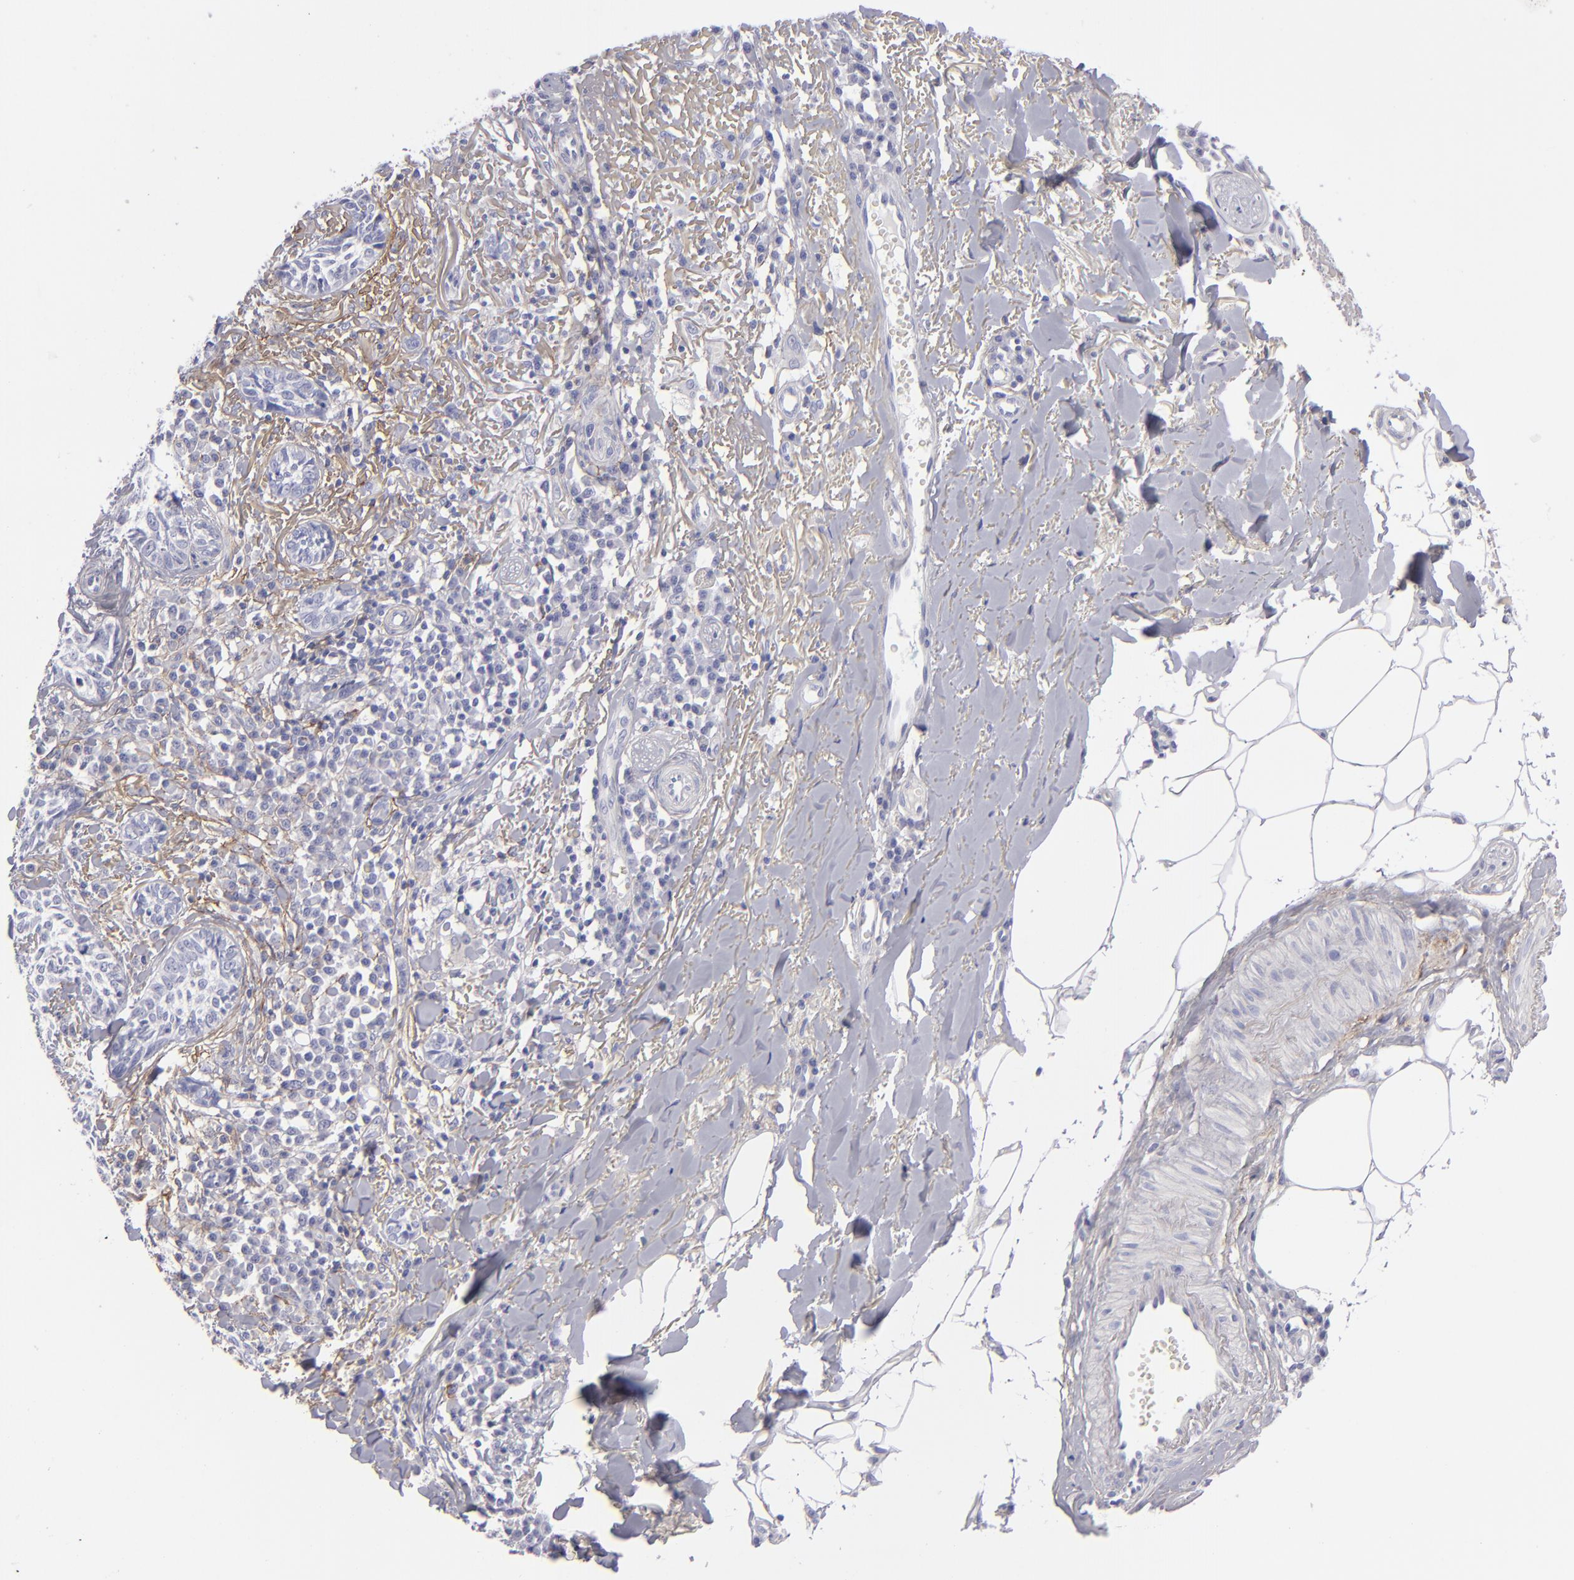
{"staining": {"intensity": "negative", "quantity": "none", "location": "none"}, "tissue": "skin cancer", "cell_type": "Tumor cells", "image_type": "cancer", "snomed": [{"axis": "morphology", "description": "Basal cell carcinoma"}, {"axis": "topography", "description": "Skin"}], "caption": "This is a photomicrograph of immunohistochemistry staining of skin cancer (basal cell carcinoma), which shows no staining in tumor cells.", "gene": "ANPEP", "patient": {"sex": "female", "age": 89}}